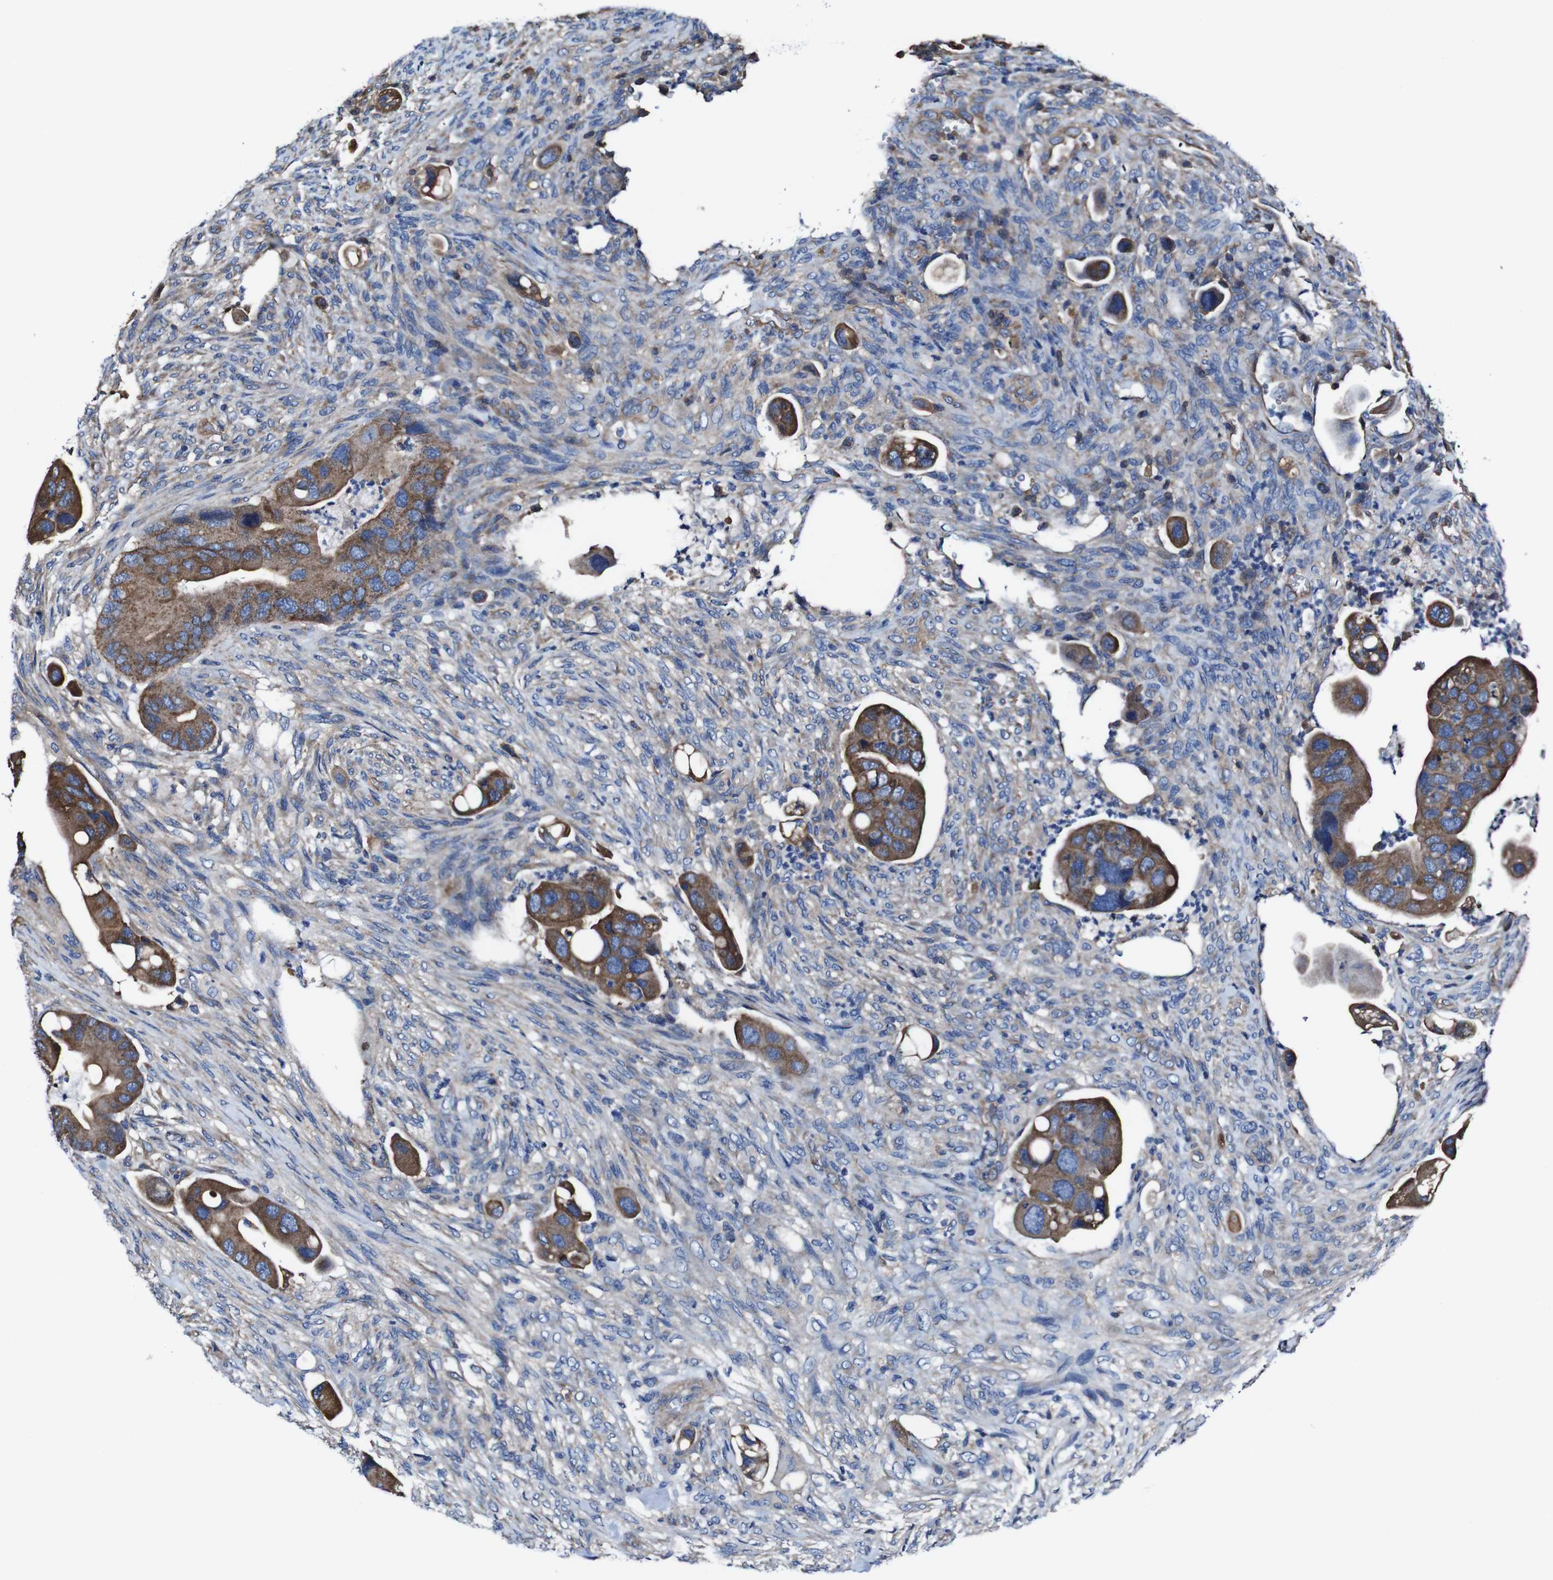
{"staining": {"intensity": "strong", "quantity": "25%-75%", "location": "cytoplasmic/membranous"}, "tissue": "colorectal cancer", "cell_type": "Tumor cells", "image_type": "cancer", "snomed": [{"axis": "morphology", "description": "Adenocarcinoma, NOS"}, {"axis": "topography", "description": "Rectum"}], "caption": "Immunohistochemistry of human colorectal adenocarcinoma demonstrates high levels of strong cytoplasmic/membranous expression in about 25%-75% of tumor cells. (brown staining indicates protein expression, while blue staining denotes nuclei).", "gene": "CSF1R", "patient": {"sex": "female", "age": 57}}